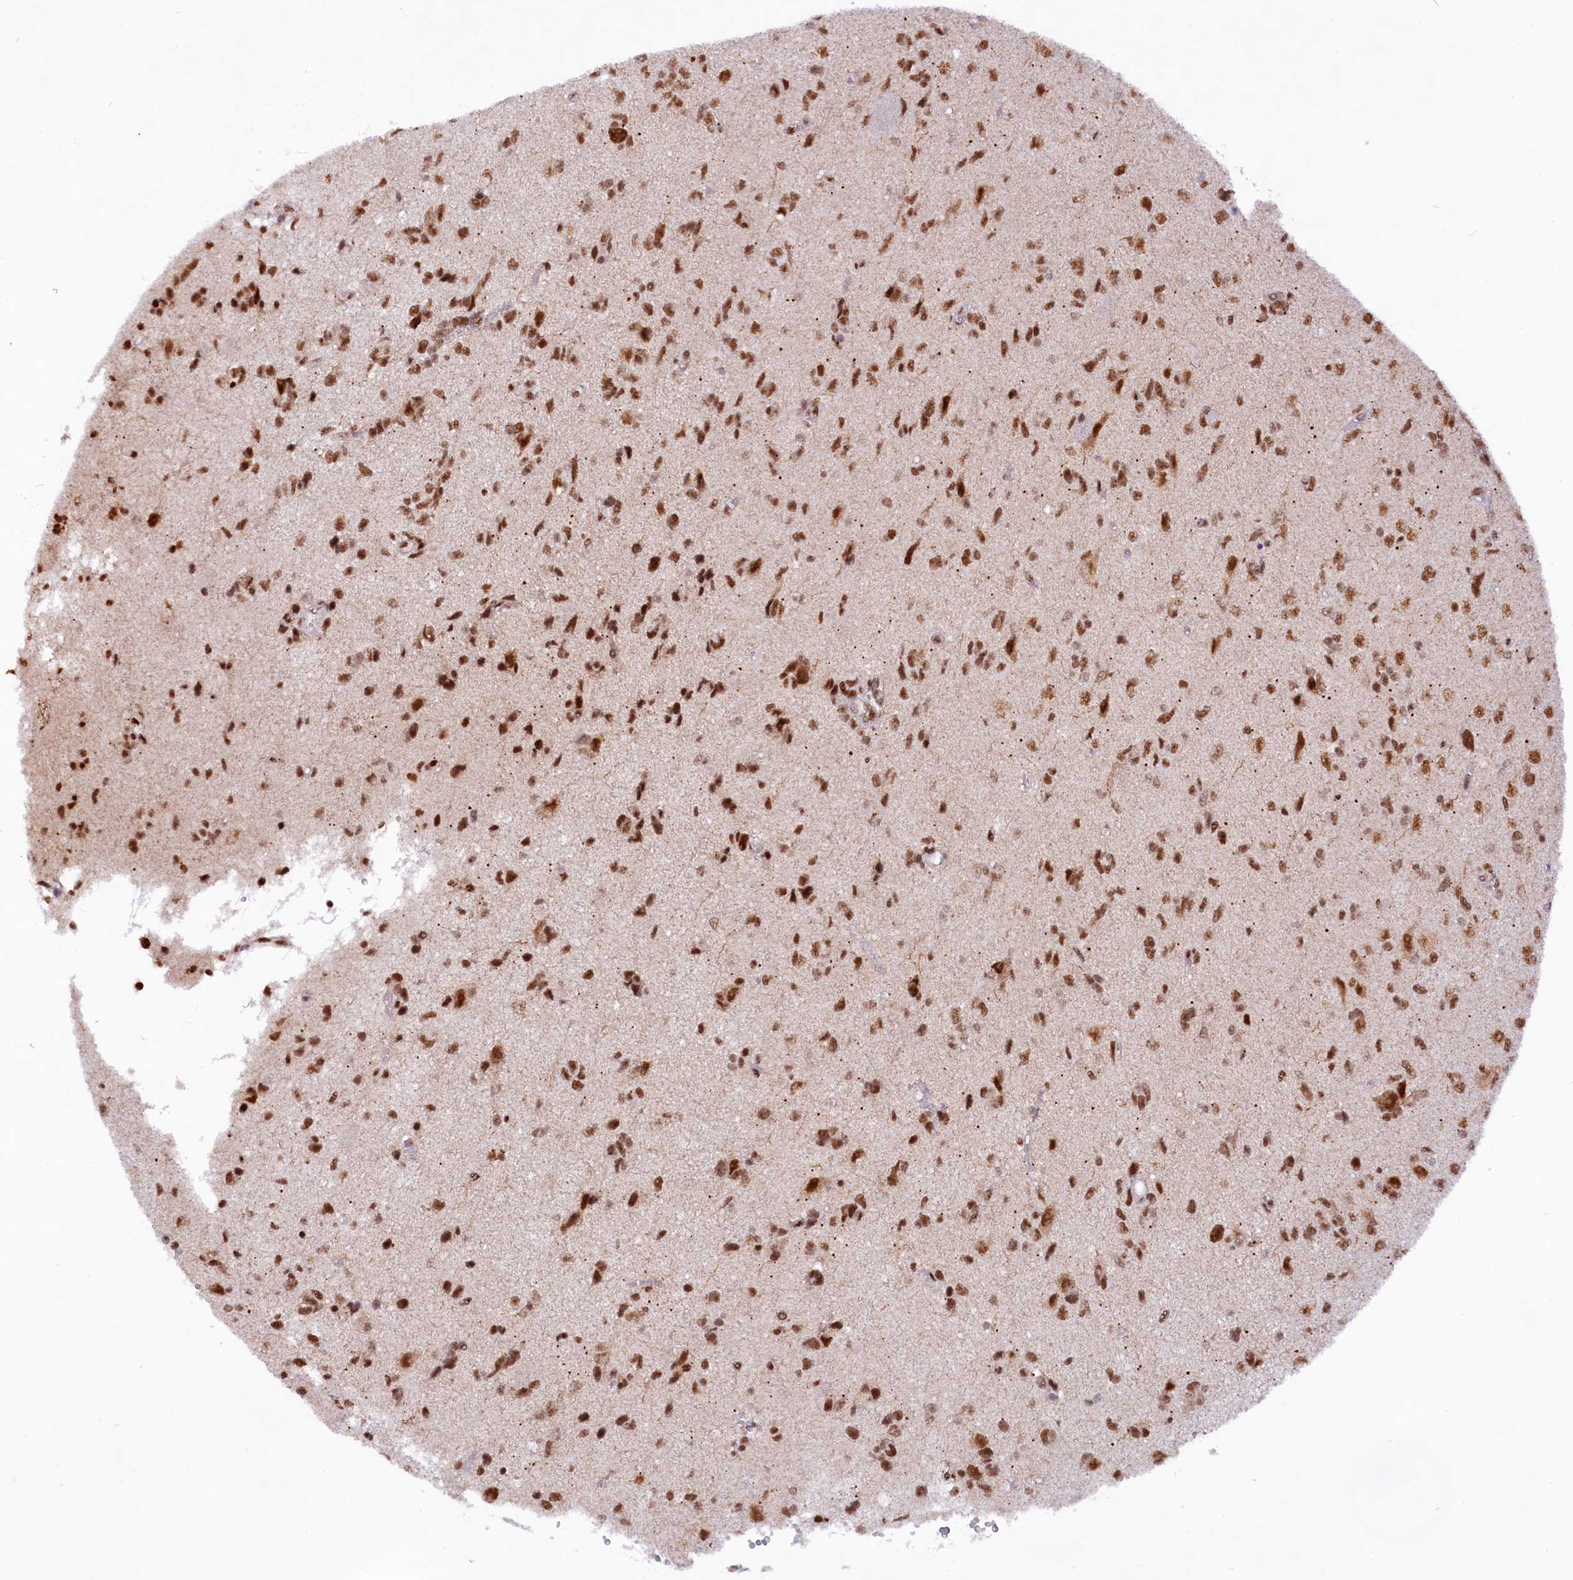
{"staining": {"intensity": "moderate", "quantity": ">75%", "location": "nuclear"}, "tissue": "glioma", "cell_type": "Tumor cells", "image_type": "cancer", "snomed": [{"axis": "morphology", "description": "Glioma, malignant, High grade"}, {"axis": "topography", "description": "Brain"}], "caption": "Immunohistochemistry micrograph of neoplastic tissue: human high-grade glioma (malignant) stained using immunohistochemistry (IHC) exhibits medium levels of moderate protein expression localized specifically in the nuclear of tumor cells, appearing as a nuclear brown color.", "gene": "HIRA", "patient": {"sex": "female", "age": 59}}